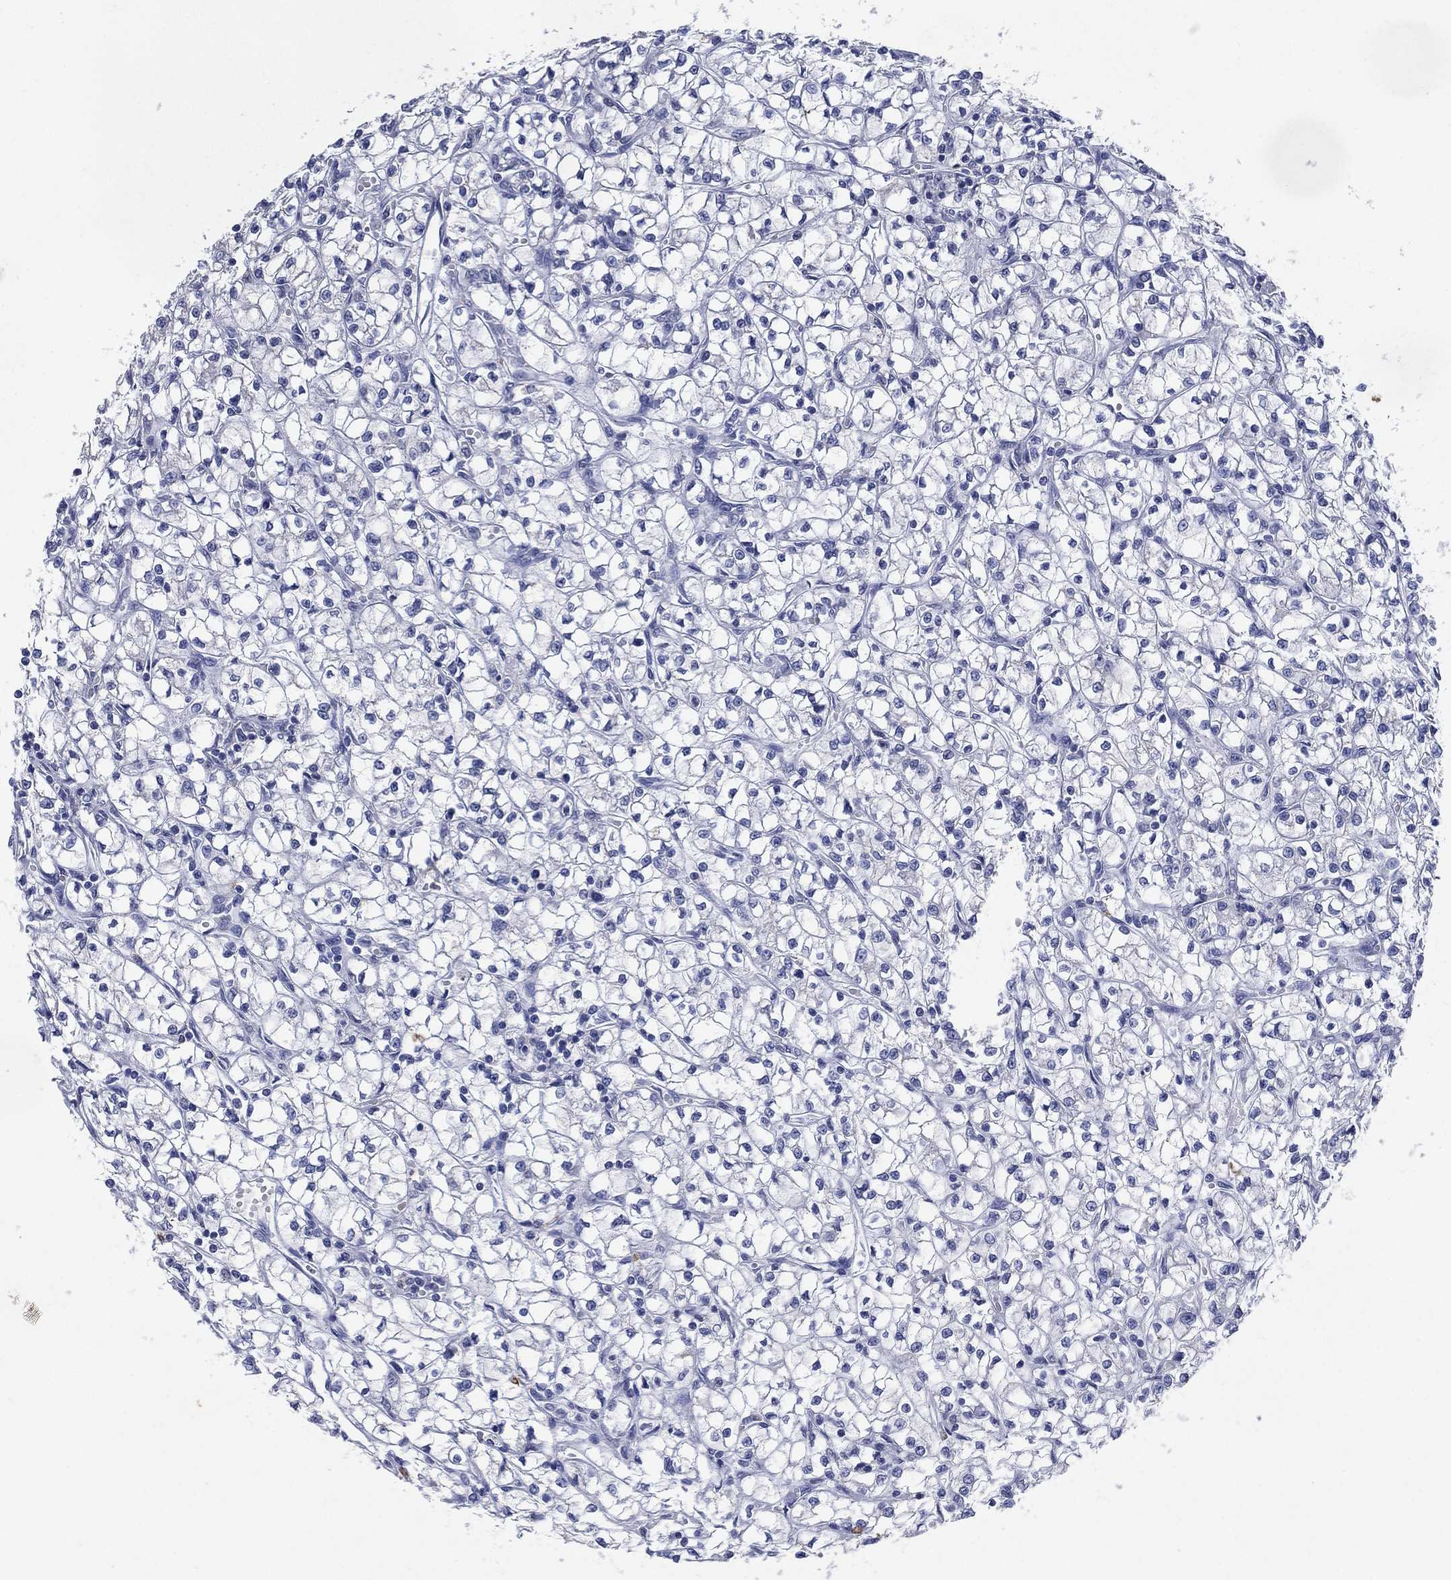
{"staining": {"intensity": "negative", "quantity": "none", "location": "none"}, "tissue": "renal cancer", "cell_type": "Tumor cells", "image_type": "cancer", "snomed": [{"axis": "morphology", "description": "Adenocarcinoma, NOS"}, {"axis": "topography", "description": "Kidney"}], "caption": "This is an immunohistochemistry (IHC) micrograph of renal cancer. There is no expression in tumor cells.", "gene": "FSCN2", "patient": {"sex": "female", "age": 64}}